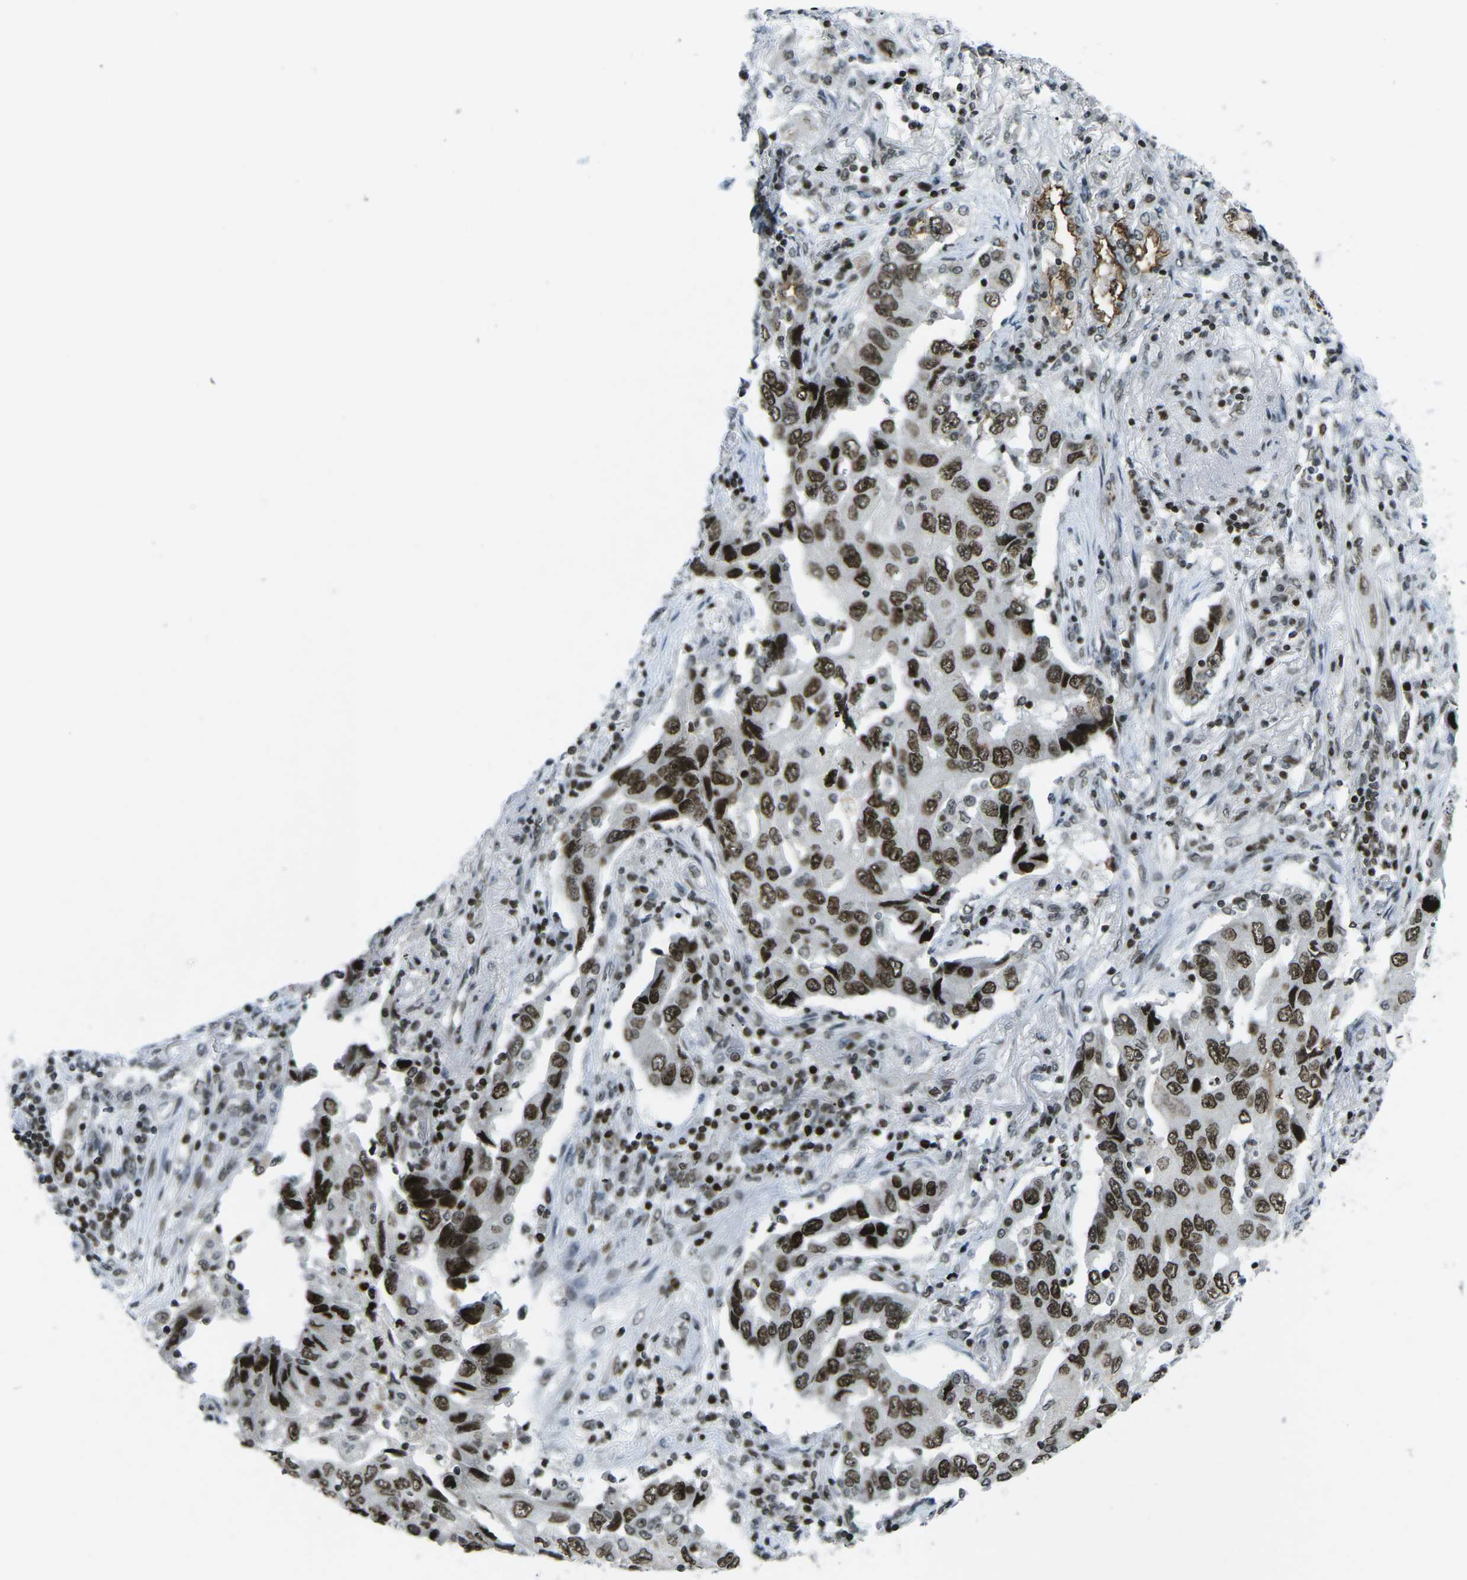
{"staining": {"intensity": "strong", "quantity": ">75%", "location": "nuclear"}, "tissue": "lung cancer", "cell_type": "Tumor cells", "image_type": "cancer", "snomed": [{"axis": "morphology", "description": "Adenocarcinoma, NOS"}, {"axis": "topography", "description": "Lung"}], "caption": "Immunohistochemical staining of lung cancer exhibits high levels of strong nuclear protein expression in about >75% of tumor cells. The staining is performed using DAB brown chromogen to label protein expression. The nuclei are counter-stained blue using hematoxylin.", "gene": "EME1", "patient": {"sex": "female", "age": 65}}